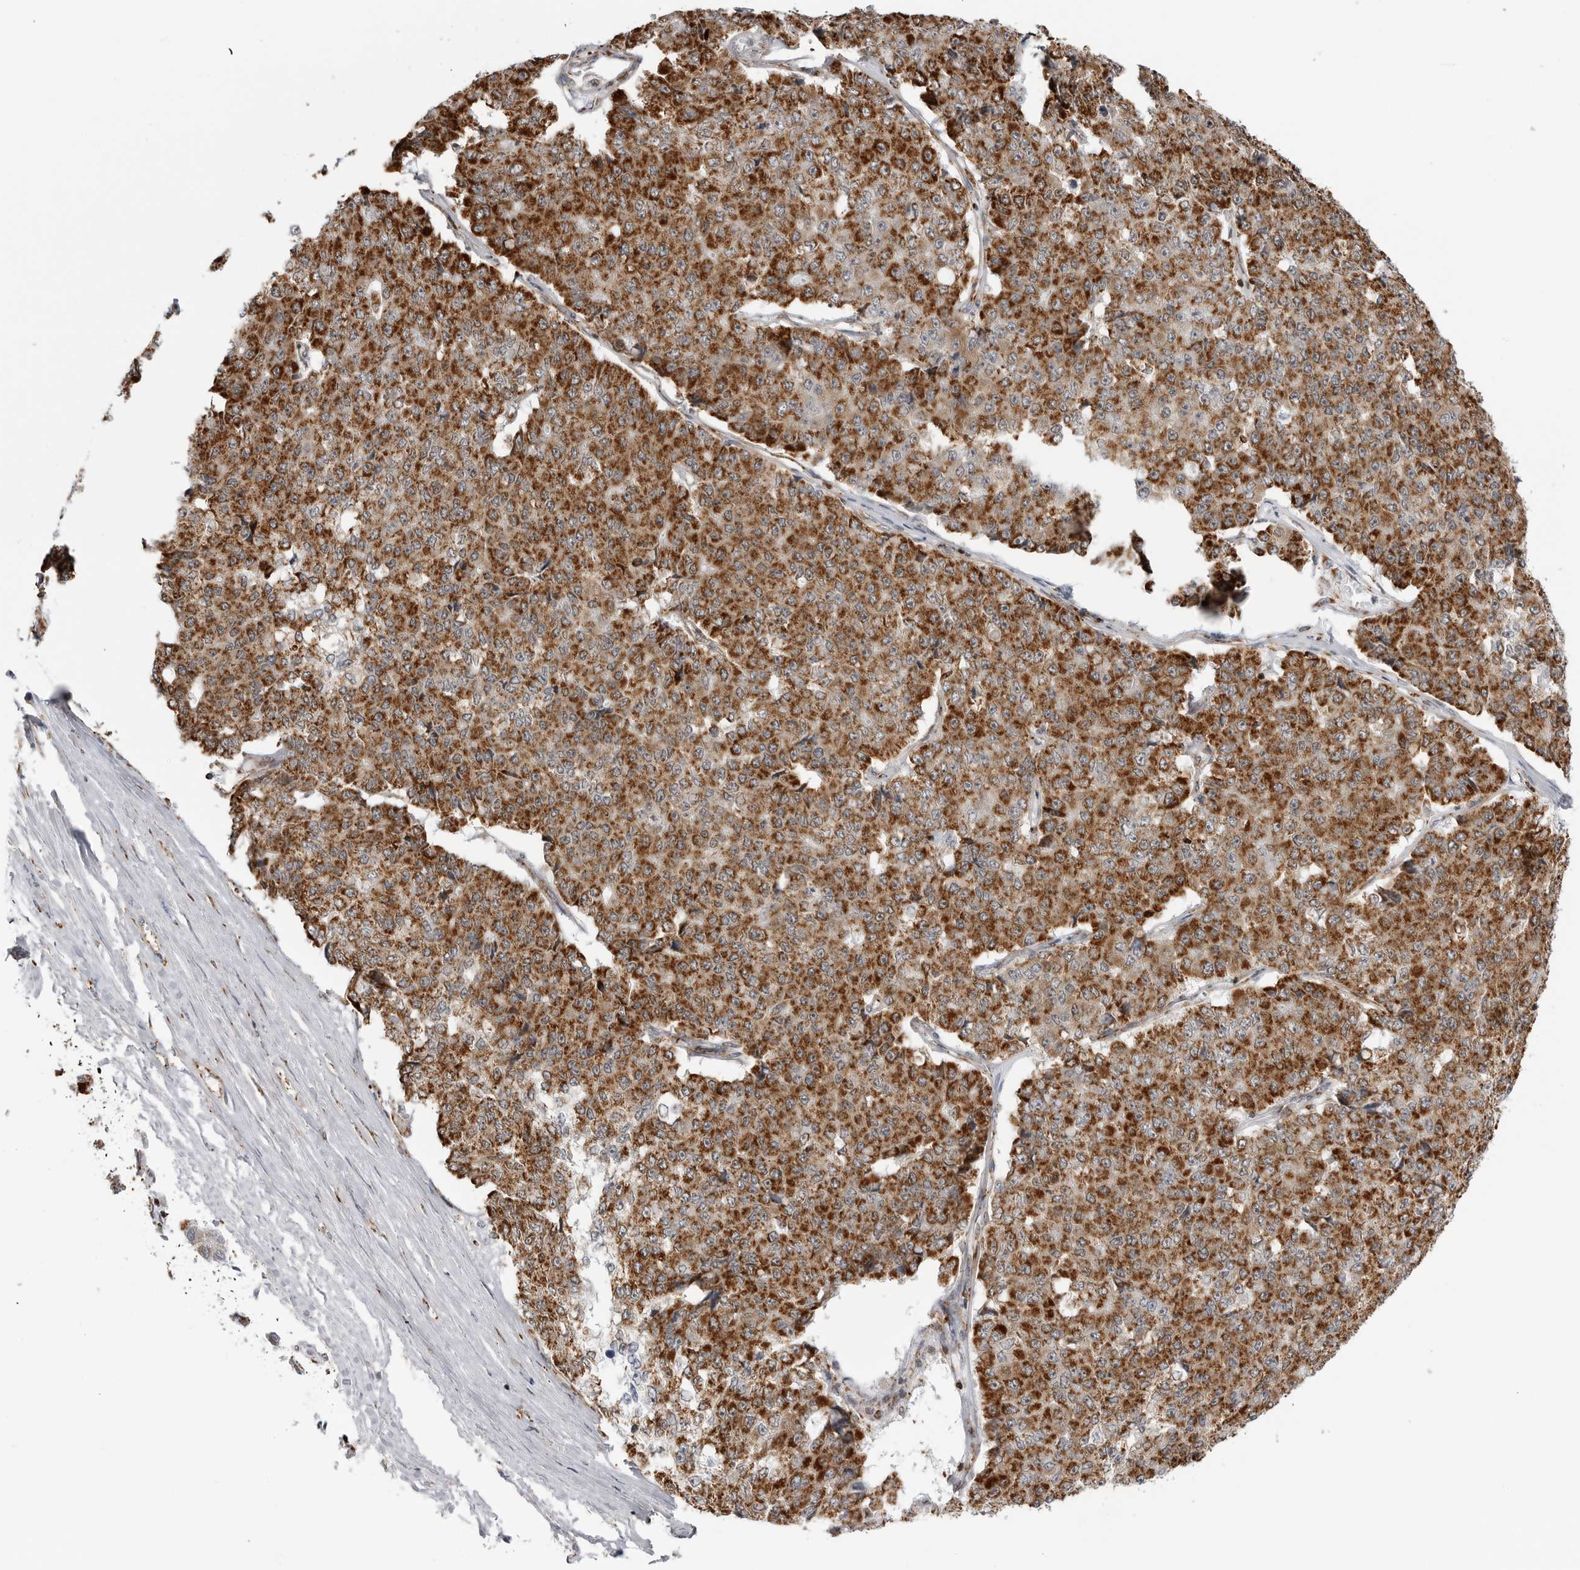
{"staining": {"intensity": "strong", "quantity": ">75%", "location": "cytoplasmic/membranous"}, "tissue": "pancreatic cancer", "cell_type": "Tumor cells", "image_type": "cancer", "snomed": [{"axis": "morphology", "description": "Adenocarcinoma, NOS"}, {"axis": "topography", "description": "Pancreas"}], "caption": "Immunohistochemistry (IHC) micrograph of neoplastic tissue: pancreatic adenocarcinoma stained using immunohistochemistry (IHC) exhibits high levels of strong protein expression localized specifically in the cytoplasmic/membranous of tumor cells, appearing as a cytoplasmic/membranous brown color.", "gene": "COX5A", "patient": {"sex": "male", "age": 50}}